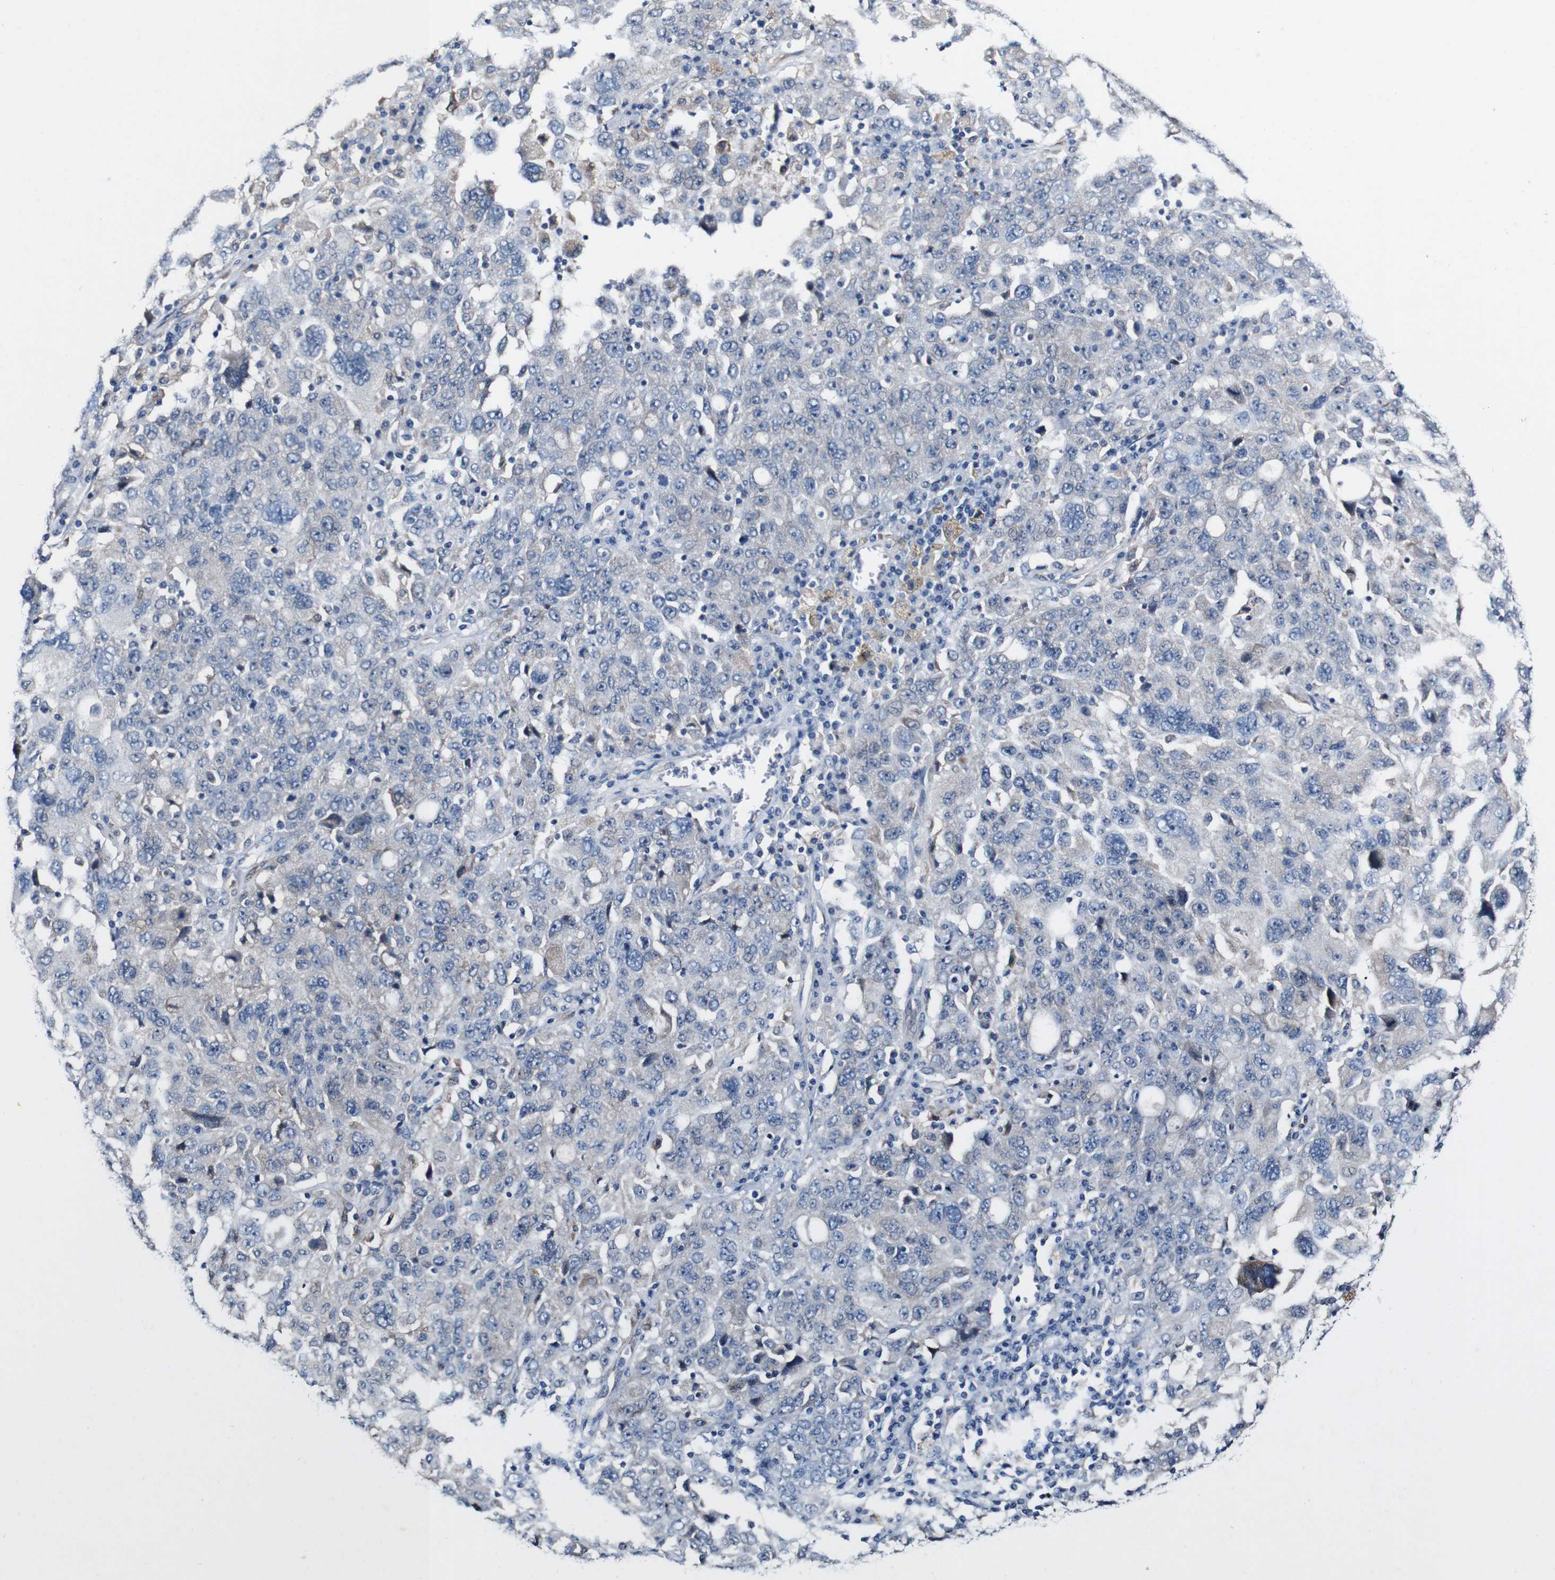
{"staining": {"intensity": "negative", "quantity": "none", "location": "none"}, "tissue": "ovarian cancer", "cell_type": "Tumor cells", "image_type": "cancer", "snomed": [{"axis": "morphology", "description": "Carcinoma, endometroid"}, {"axis": "topography", "description": "Ovary"}], "caption": "Immunohistochemistry (IHC) histopathology image of endometroid carcinoma (ovarian) stained for a protein (brown), which demonstrates no positivity in tumor cells. (Immunohistochemistry, brightfield microscopy, high magnification).", "gene": "GRAMD1A", "patient": {"sex": "female", "age": 62}}